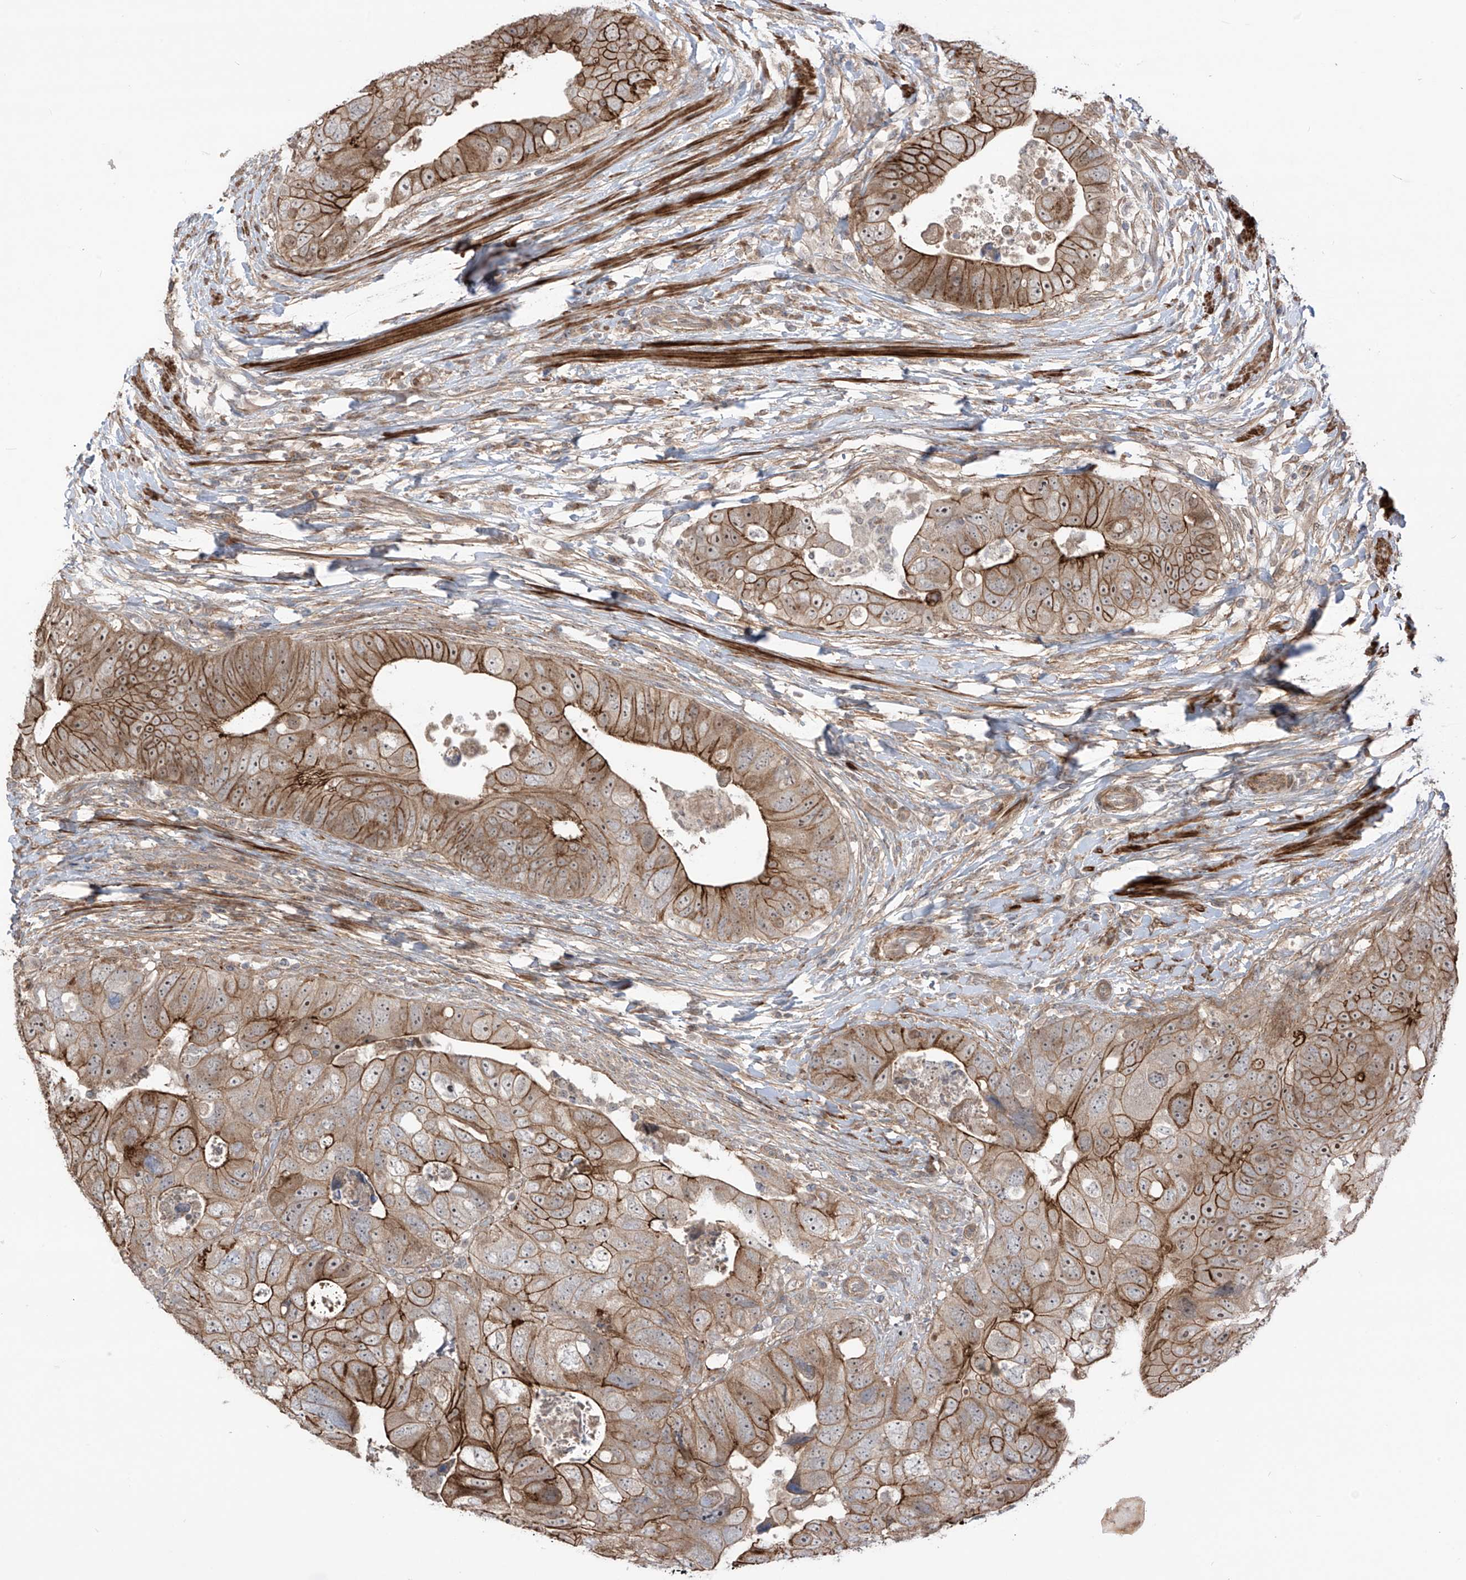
{"staining": {"intensity": "moderate", "quantity": ">75%", "location": "cytoplasmic/membranous"}, "tissue": "colorectal cancer", "cell_type": "Tumor cells", "image_type": "cancer", "snomed": [{"axis": "morphology", "description": "Adenocarcinoma, NOS"}, {"axis": "topography", "description": "Rectum"}], "caption": "The immunohistochemical stain highlights moderate cytoplasmic/membranous staining in tumor cells of colorectal cancer (adenocarcinoma) tissue.", "gene": "LRRC74A", "patient": {"sex": "male", "age": 59}}